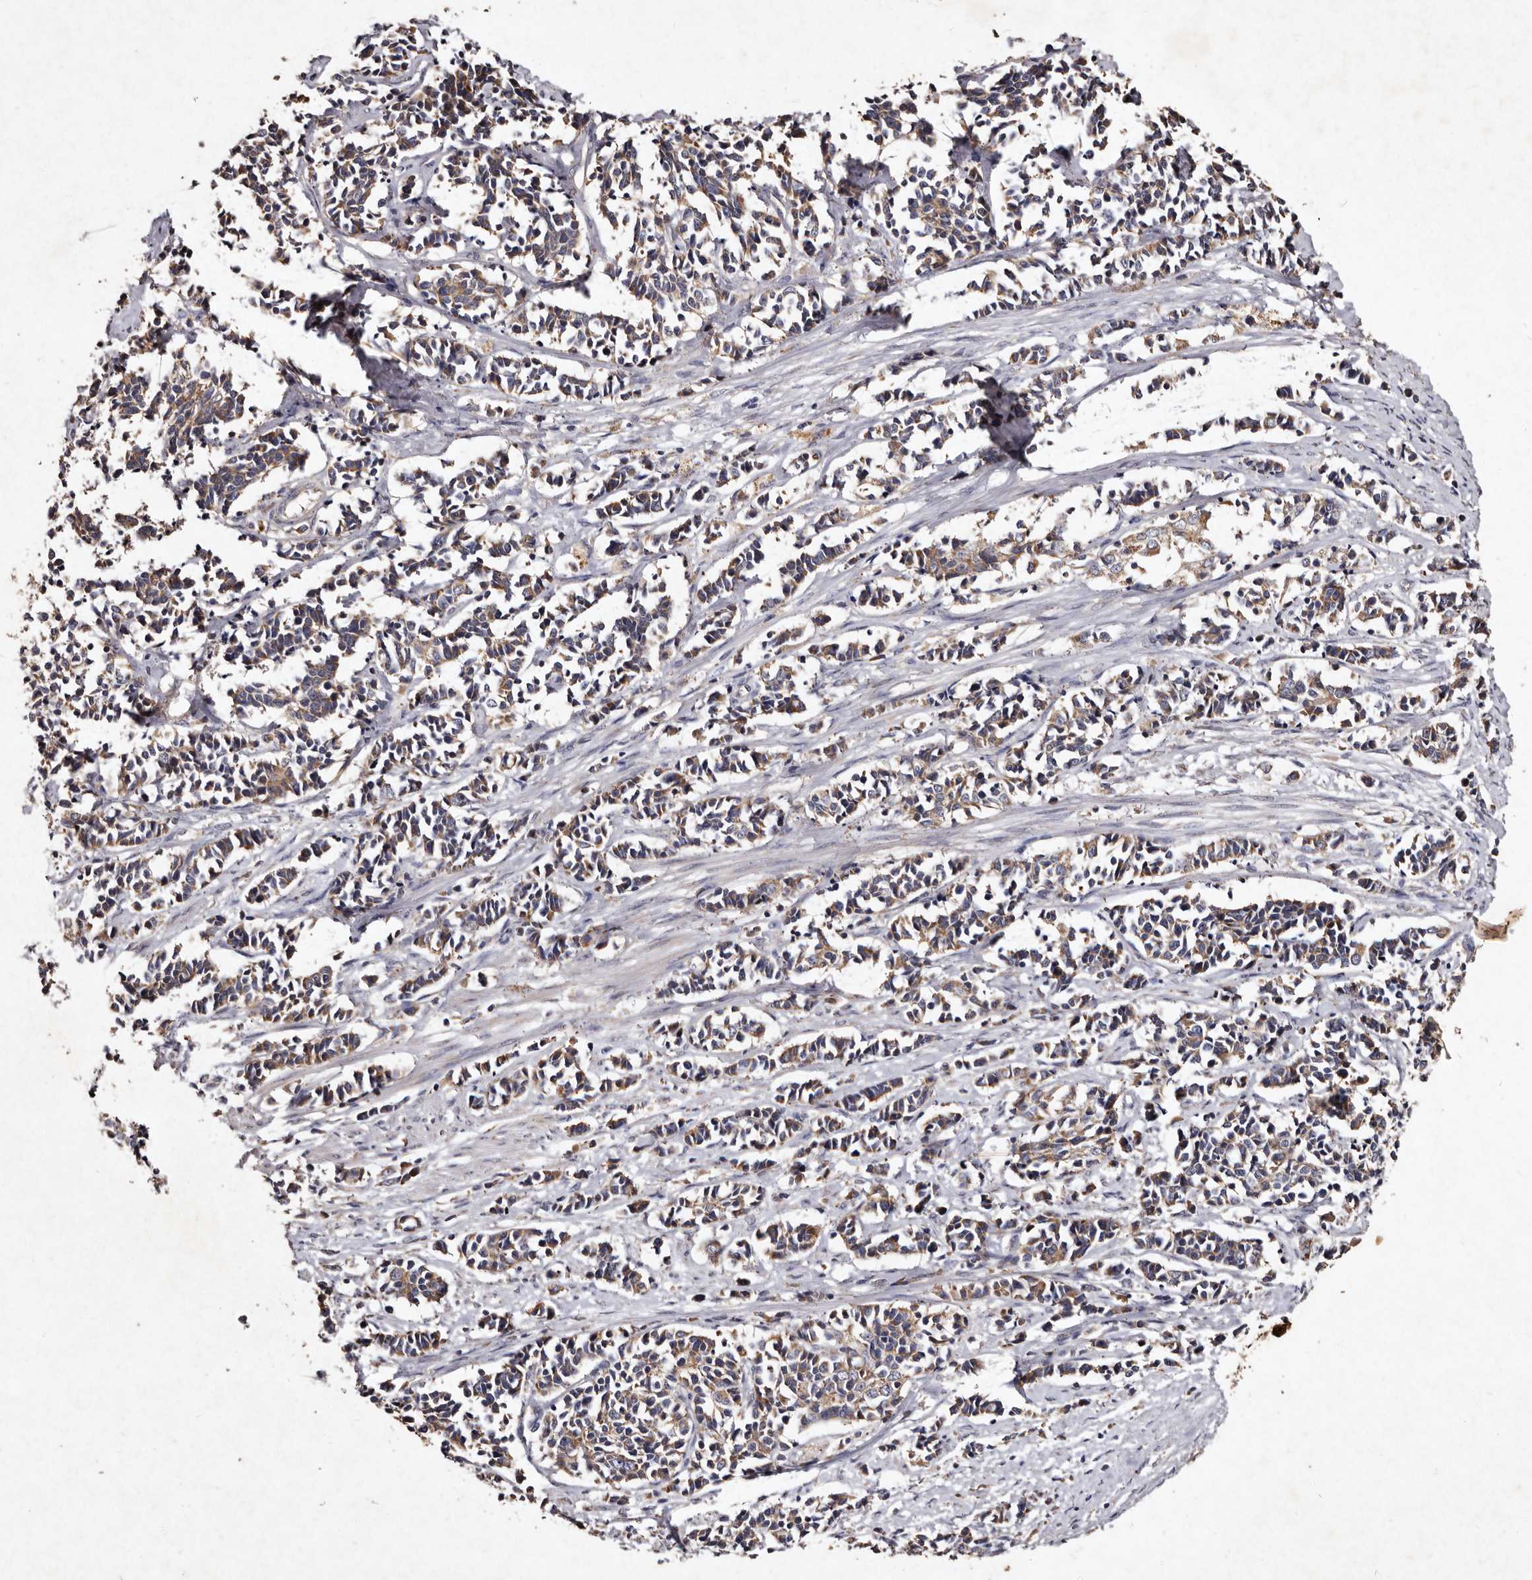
{"staining": {"intensity": "weak", "quantity": ">75%", "location": "cytoplasmic/membranous"}, "tissue": "cervical cancer", "cell_type": "Tumor cells", "image_type": "cancer", "snomed": [{"axis": "morphology", "description": "Normal tissue, NOS"}, {"axis": "morphology", "description": "Squamous cell carcinoma, NOS"}, {"axis": "topography", "description": "Cervix"}], "caption": "Human cervical cancer stained with a brown dye shows weak cytoplasmic/membranous positive expression in approximately >75% of tumor cells.", "gene": "TFB1M", "patient": {"sex": "female", "age": 35}}